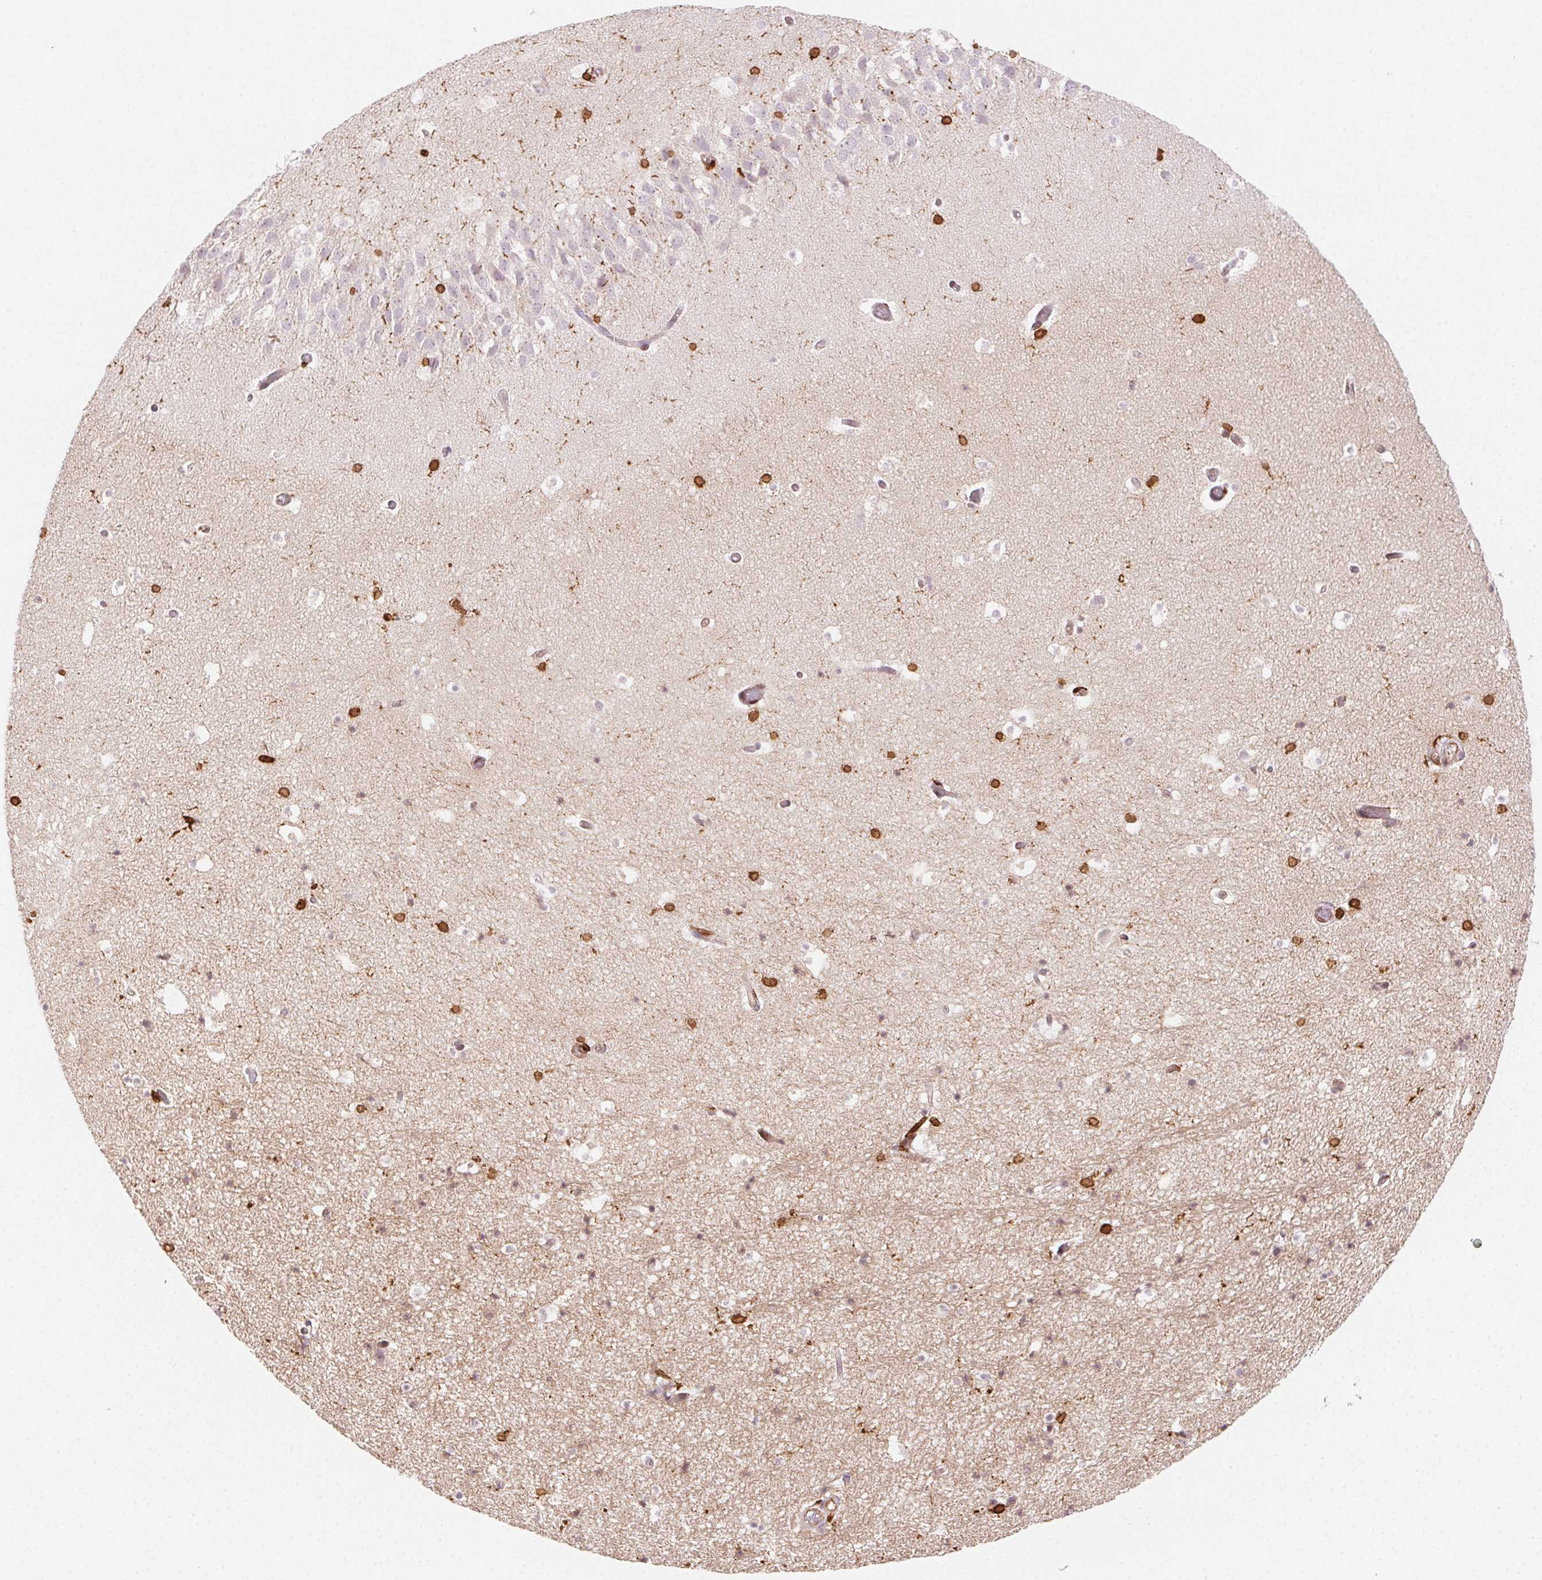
{"staining": {"intensity": "negative", "quantity": "none", "location": "none"}, "tissue": "hippocampus", "cell_type": "Glial cells", "image_type": "normal", "snomed": [{"axis": "morphology", "description": "Normal tissue, NOS"}, {"axis": "topography", "description": "Hippocampus"}], "caption": "Immunohistochemistry of unremarkable hippocampus reveals no positivity in glial cells.", "gene": "RNASET2", "patient": {"sex": "male", "age": 26}}